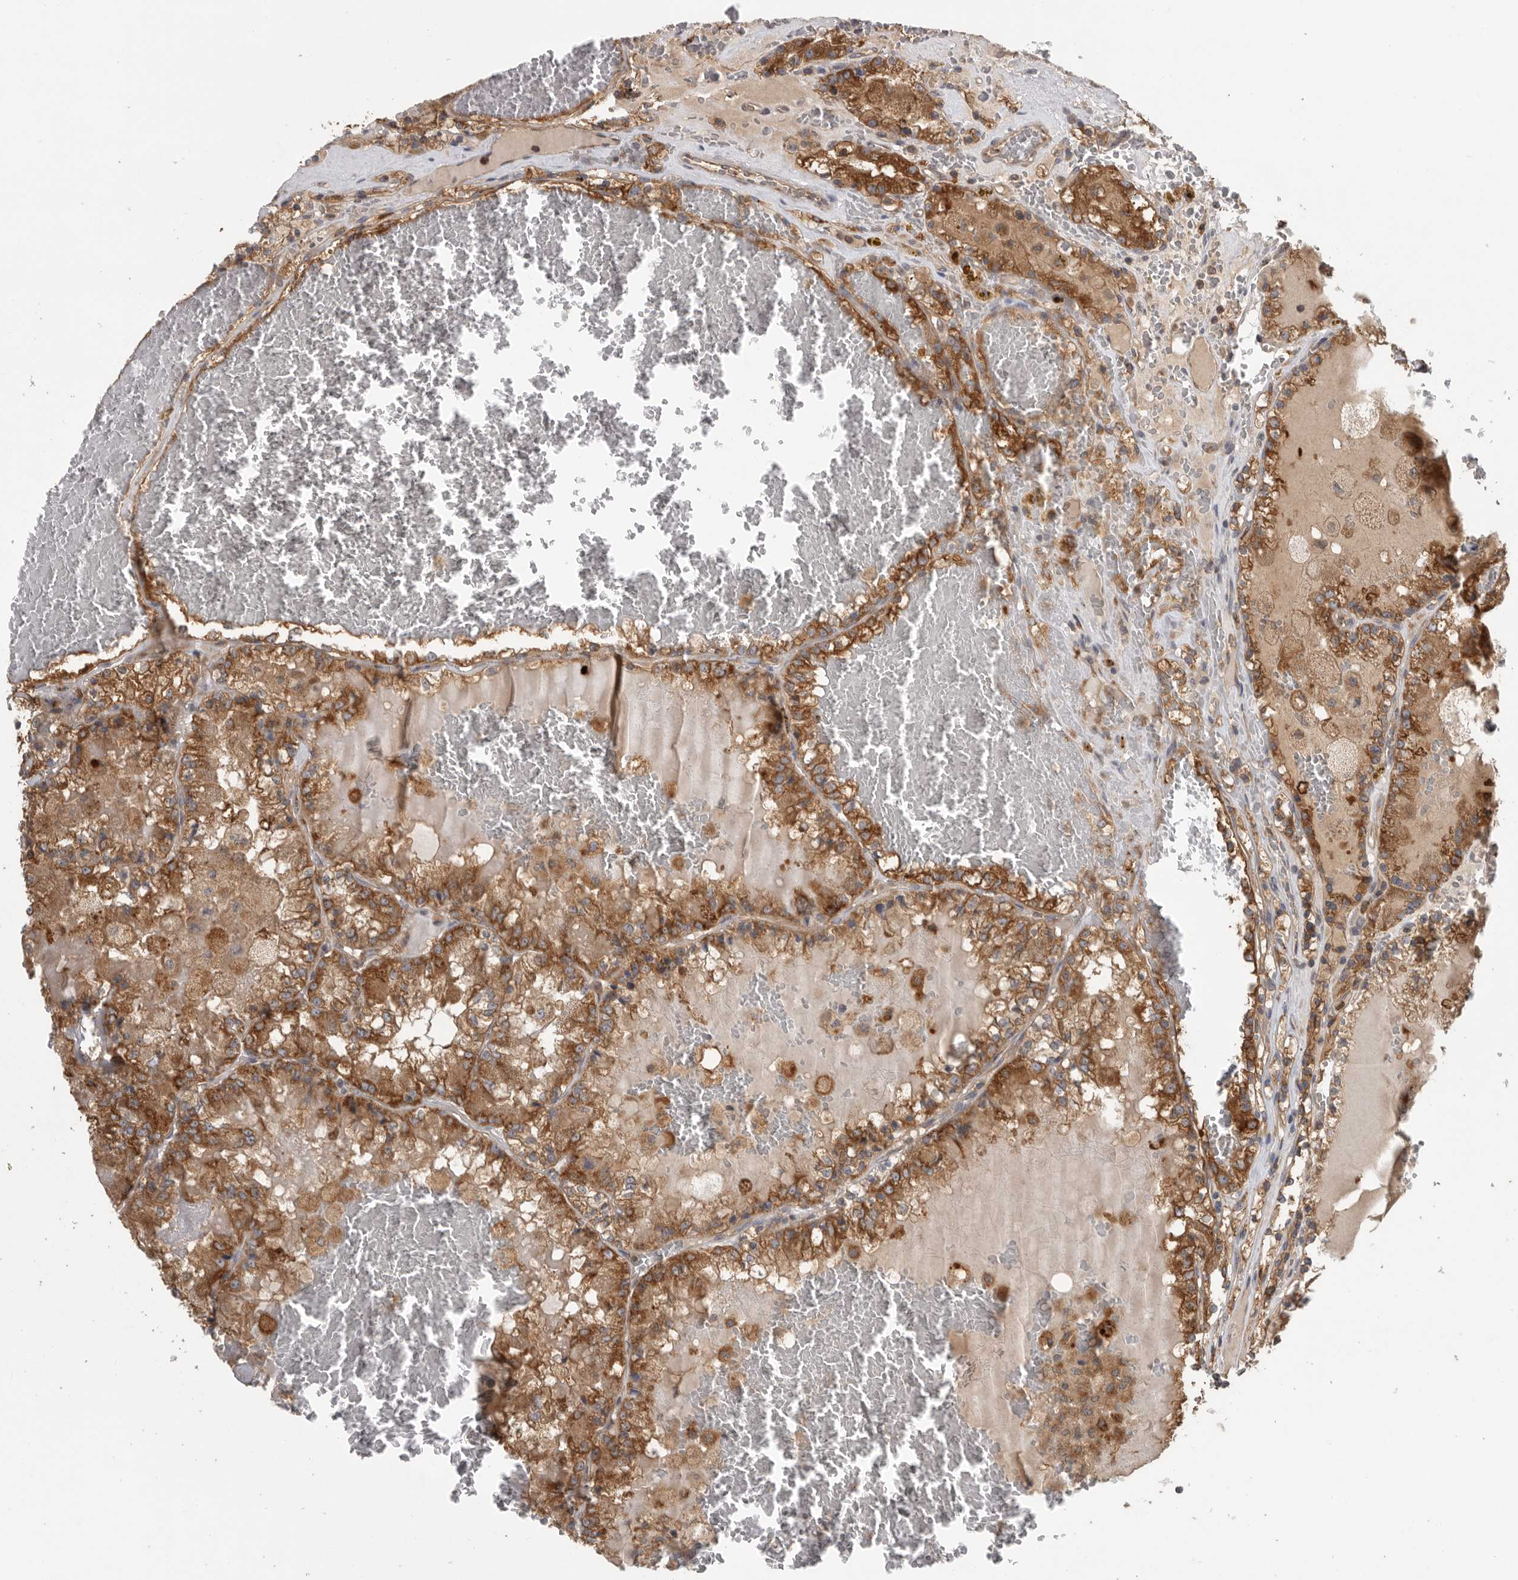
{"staining": {"intensity": "strong", "quantity": ">75%", "location": "cytoplasmic/membranous"}, "tissue": "renal cancer", "cell_type": "Tumor cells", "image_type": "cancer", "snomed": [{"axis": "morphology", "description": "Adenocarcinoma, NOS"}, {"axis": "topography", "description": "Kidney"}], "caption": "This is a histology image of immunohistochemistry (IHC) staining of renal cancer (adenocarcinoma), which shows strong expression in the cytoplasmic/membranous of tumor cells.", "gene": "C1orf109", "patient": {"sex": "female", "age": 56}}